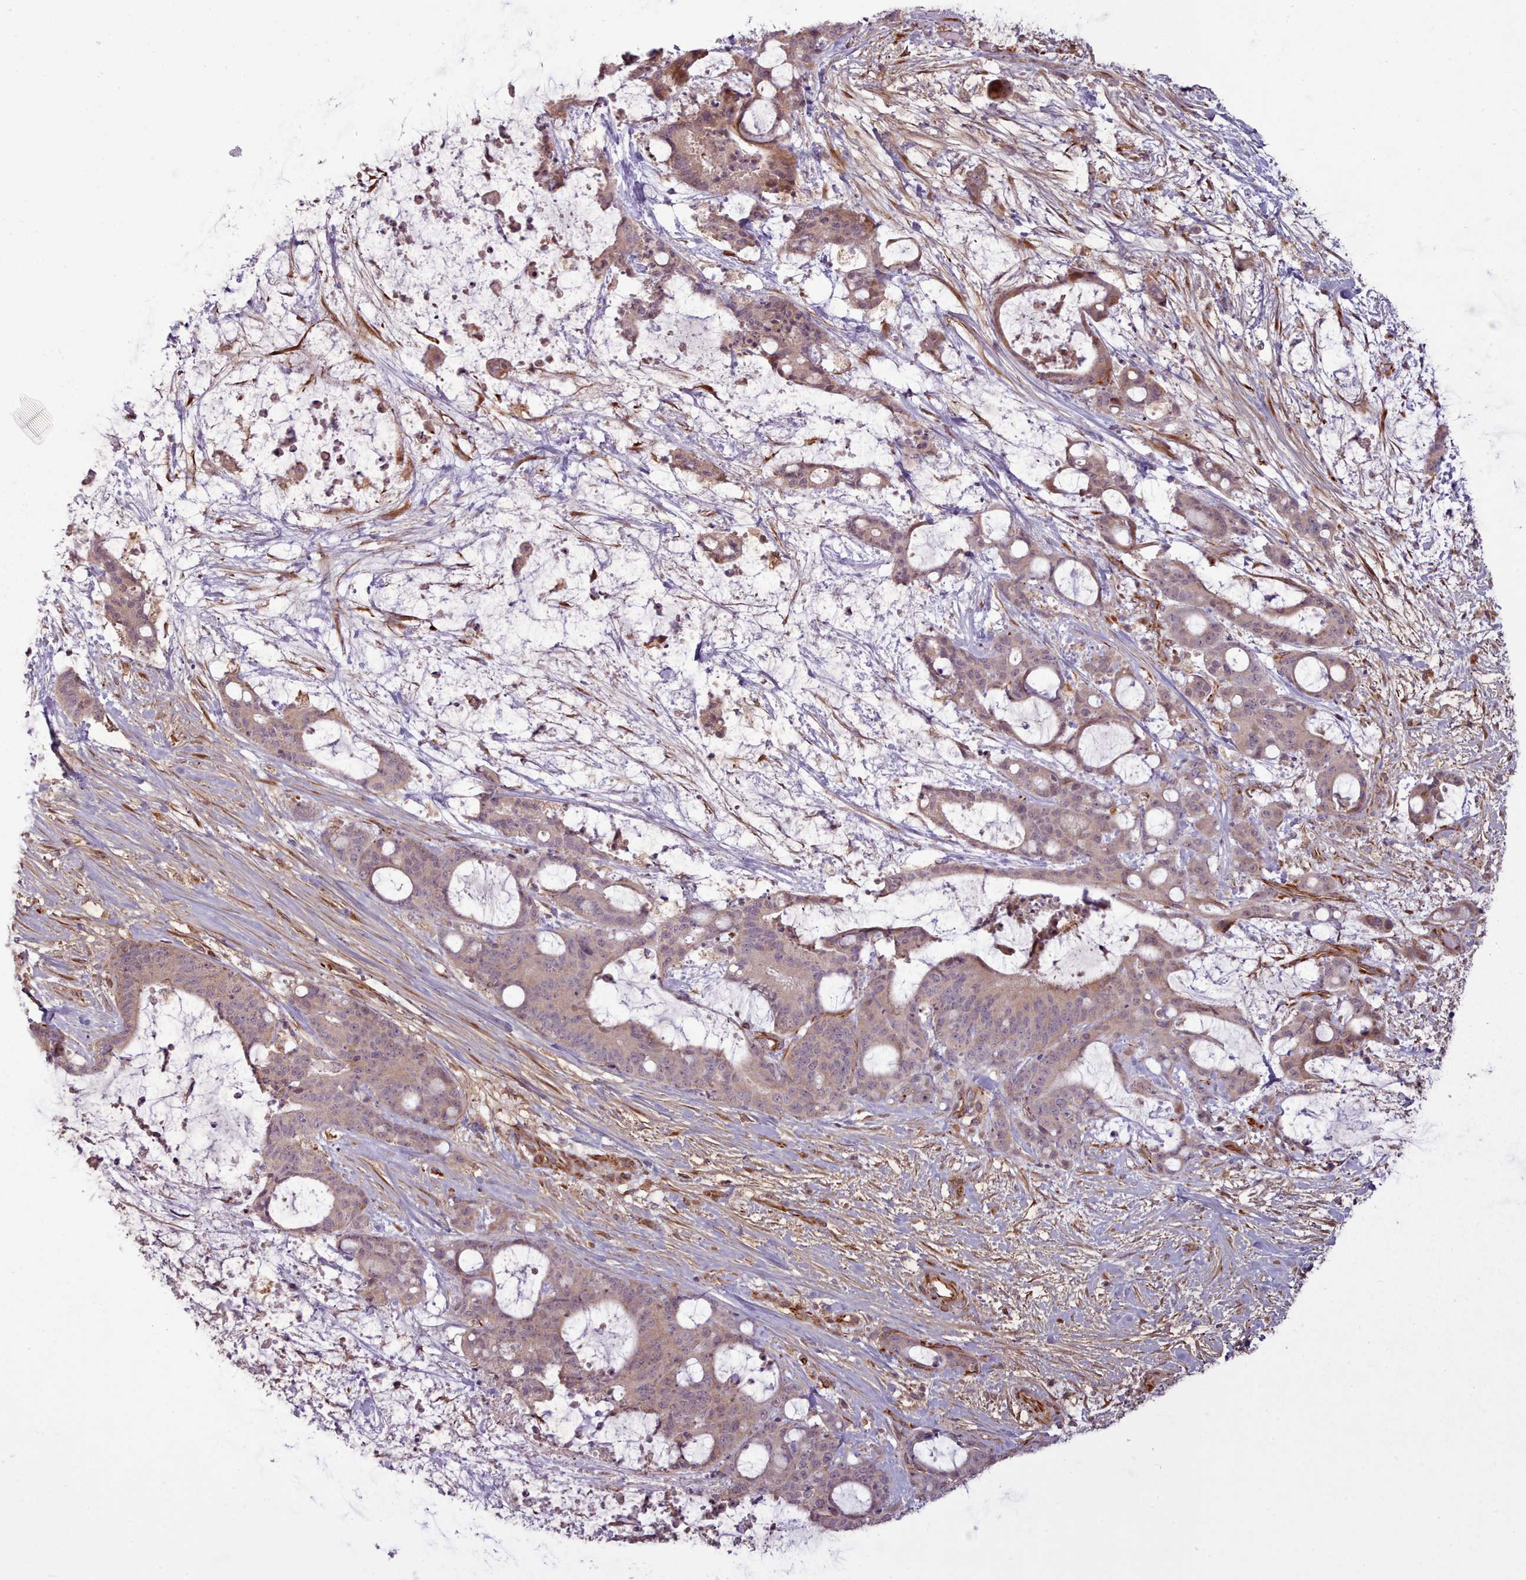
{"staining": {"intensity": "moderate", "quantity": ">75%", "location": "cytoplasmic/membranous"}, "tissue": "liver cancer", "cell_type": "Tumor cells", "image_type": "cancer", "snomed": [{"axis": "morphology", "description": "Normal tissue, NOS"}, {"axis": "morphology", "description": "Cholangiocarcinoma"}, {"axis": "topography", "description": "Liver"}, {"axis": "topography", "description": "Peripheral nerve tissue"}], "caption": "Cholangiocarcinoma (liver) stained for a protein (brown) reveals moderate cytoplasmic/membranous positive positivity in approximately >75% of tumor cells.", "gene": "GBGT1", "patient": {"sex": "female", "age": 73}}